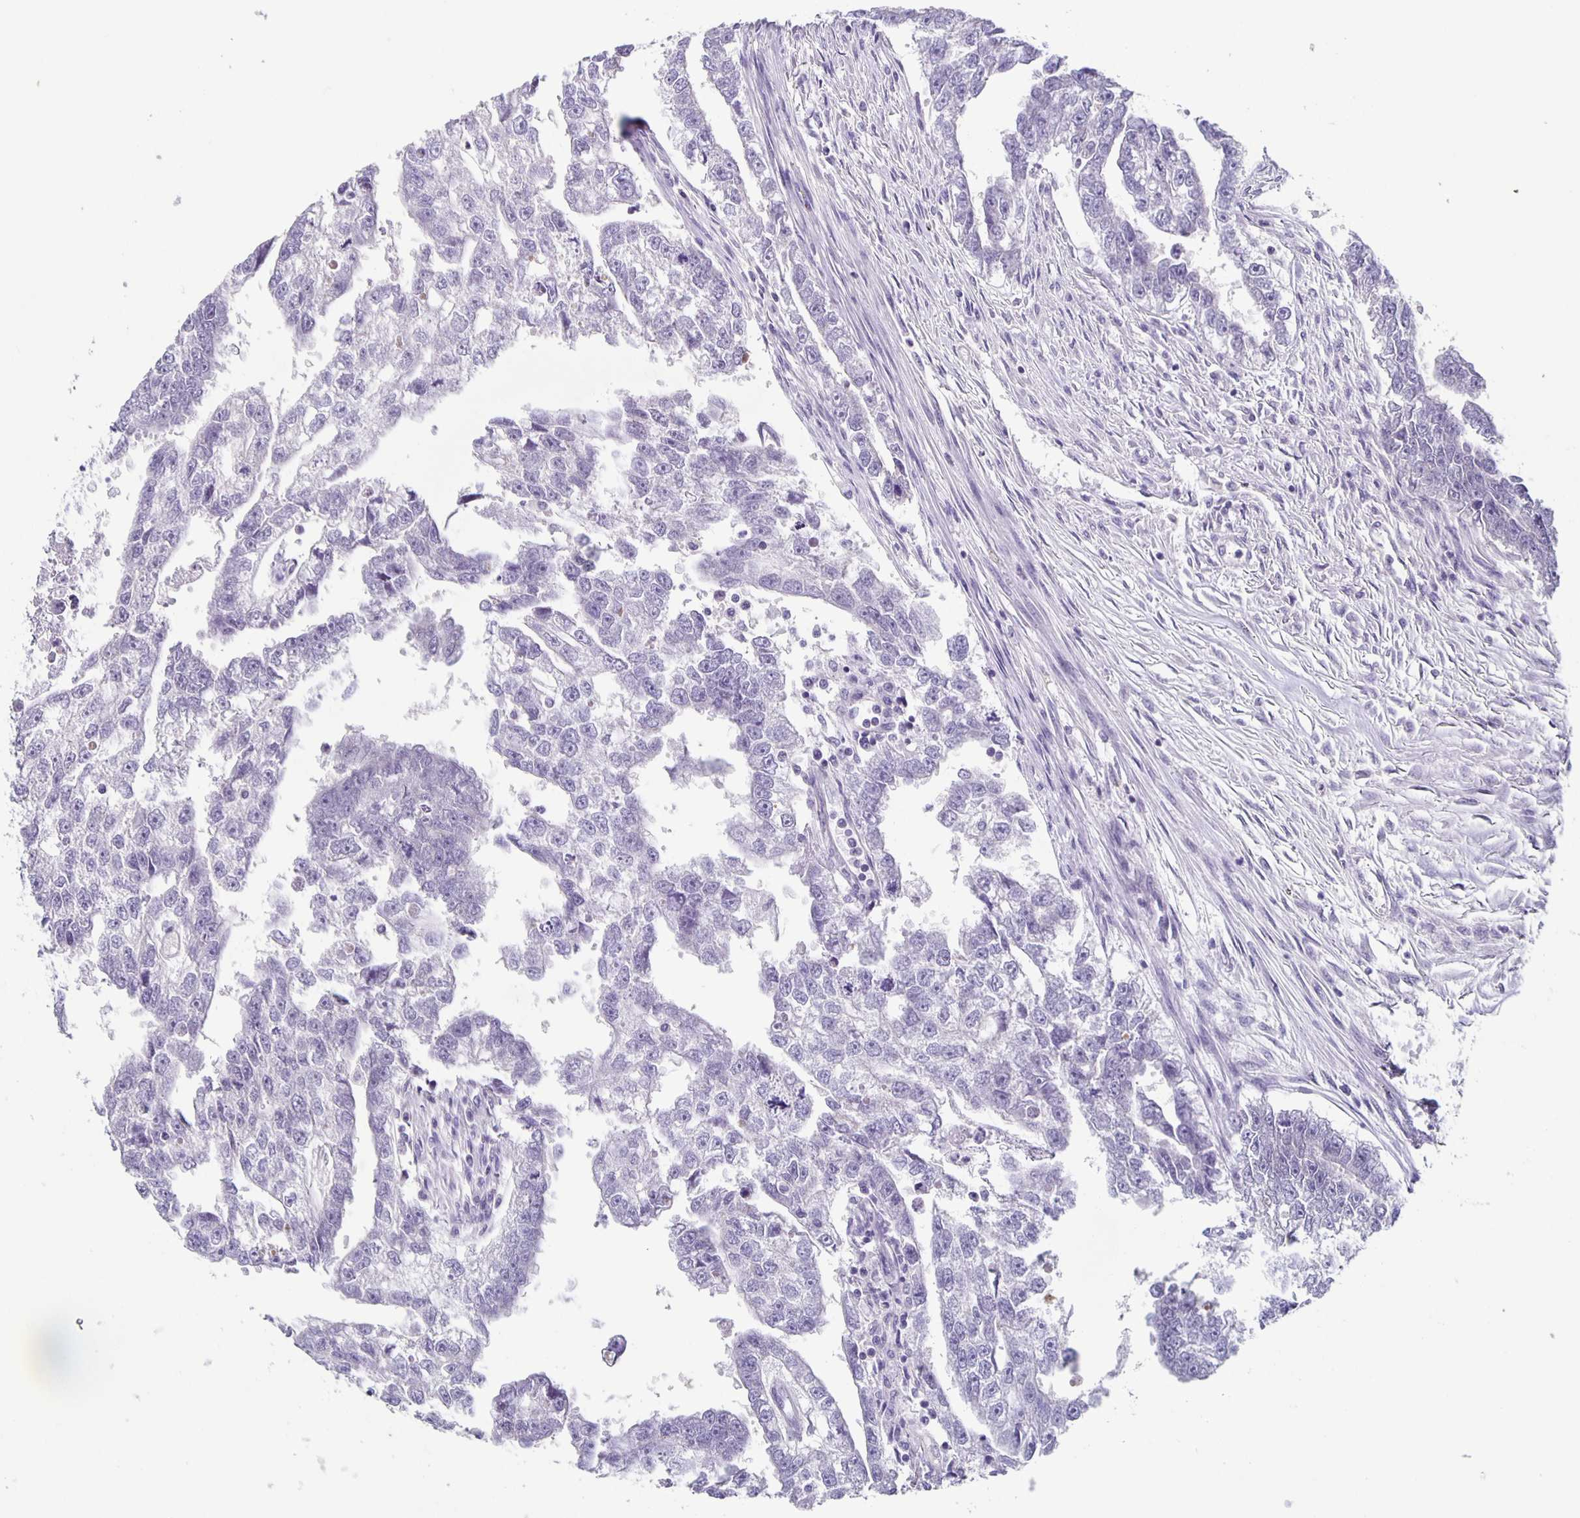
{"staining": {"intensity": "negative", "quantity": "none", "location": "none"}, "tissue": "testis cancer", "cell_type": "Tumor cells", "image_type": "cancer", "snomed": [{"axis": "morphology", "description": "Carcinoma, Embryonal, NOS"}, {"axis": "morphology", "description": "Teratoma, malignant, NOS"}, {"axis": "topography", "description": "Testis"}], "caption": "A micrograph of human testis cancer is negative for staining in tumor cells.", "gene": "CARNS1", "patient": {"sex": "male", "age": 44}}